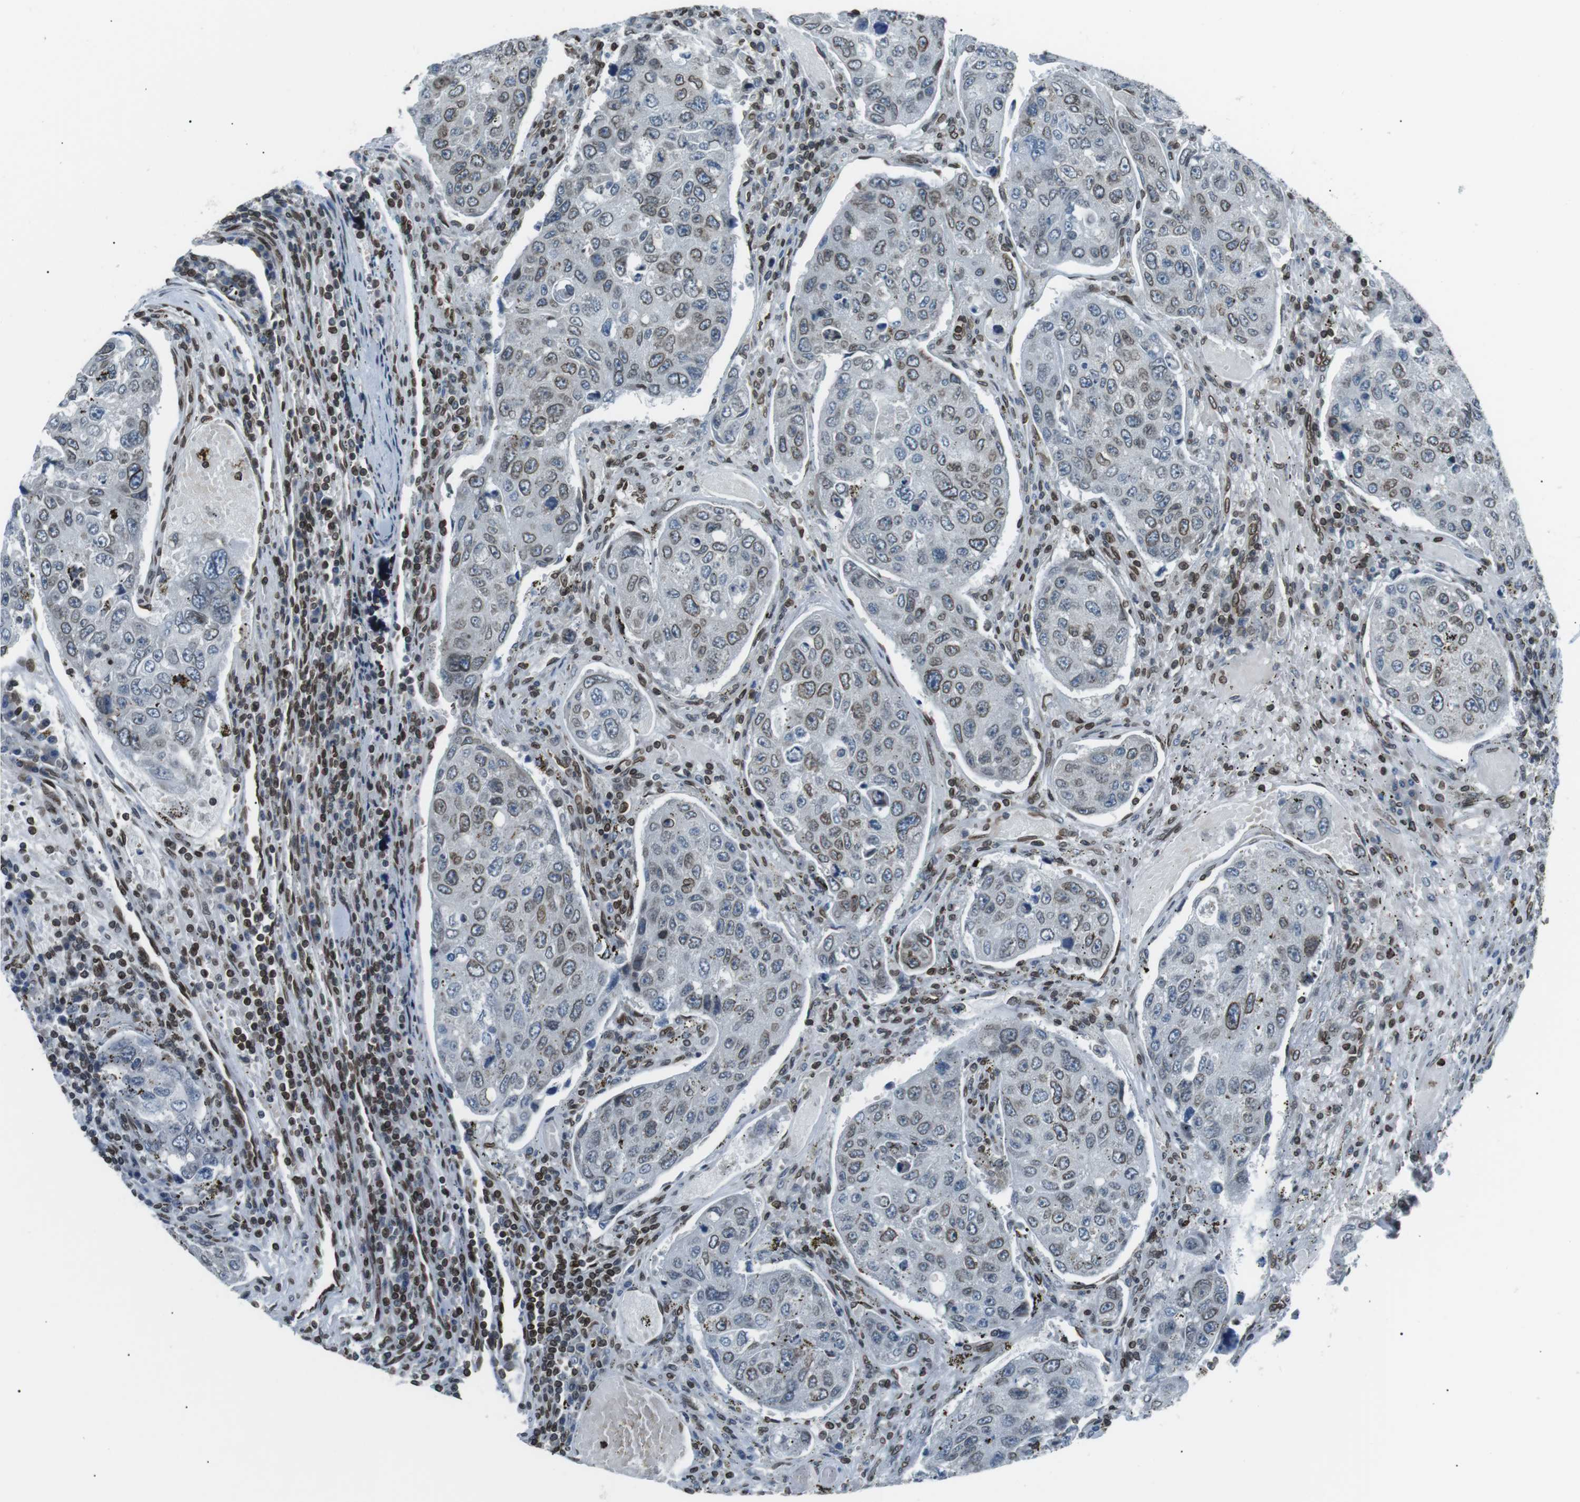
{"staining": {"intensity": "moderate", "quantity": "<25%", "location": "cytoplasmic/membranous,nuclear"}, "tissue": "urothelial cancer", "cell_type": "Tumor cells", "image_type": "cancer", "snomed": [{"axis": "morphology", "description": "Urothelial carcinoma, High grade"}, {"axis": "topography", "description": "Lymph node"}, {"axis": "topography", "description": "Urinary bladder"}], "caption": "High-magnification brightfield microscopy of urothelial carcinoma (high-grade) stained with DAB (brown) and counterstained with hematoxylin (blue). tumor cells exhibit moderate cytoplasmic/membranous and nuclear staining is appreciated in approximately<25% of cells.", "gene": "TMX4", "patient": {"sex": "male", "age": 51}}